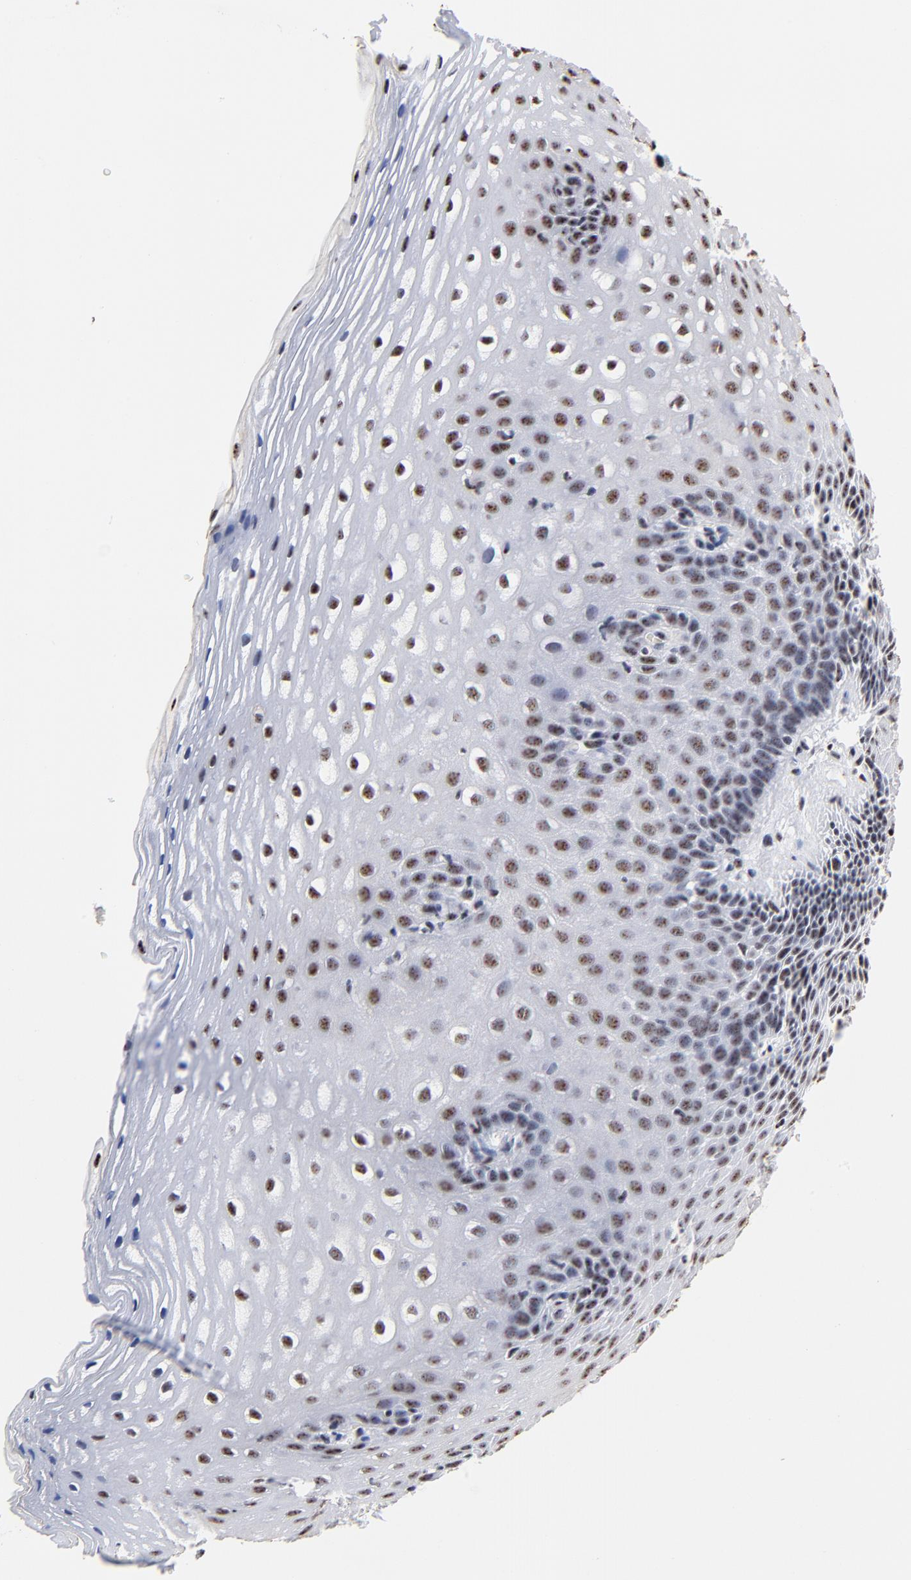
{"staining": {"intensity": "moderate", "quantity": ">75%", "location": "nuclear"}, "tissue": "esophagus", "cell_type": "Squamous epithelial cells", "image_type": "normal", "snomed": [{"axis": "morphology", "description": "Normal tissue, NOS"}, {"axis": "topography", "description": "Esophagus"}], "caption": "Immunohistochemical staining of unremarkable human esophagus displays >75% levels of moderate nuclear protein expression in about >75% of squamous epithelial cells. Nuclei are stained in blue.", "gene": "MBD4", "patient": {"sex": "female", "age": 70}}